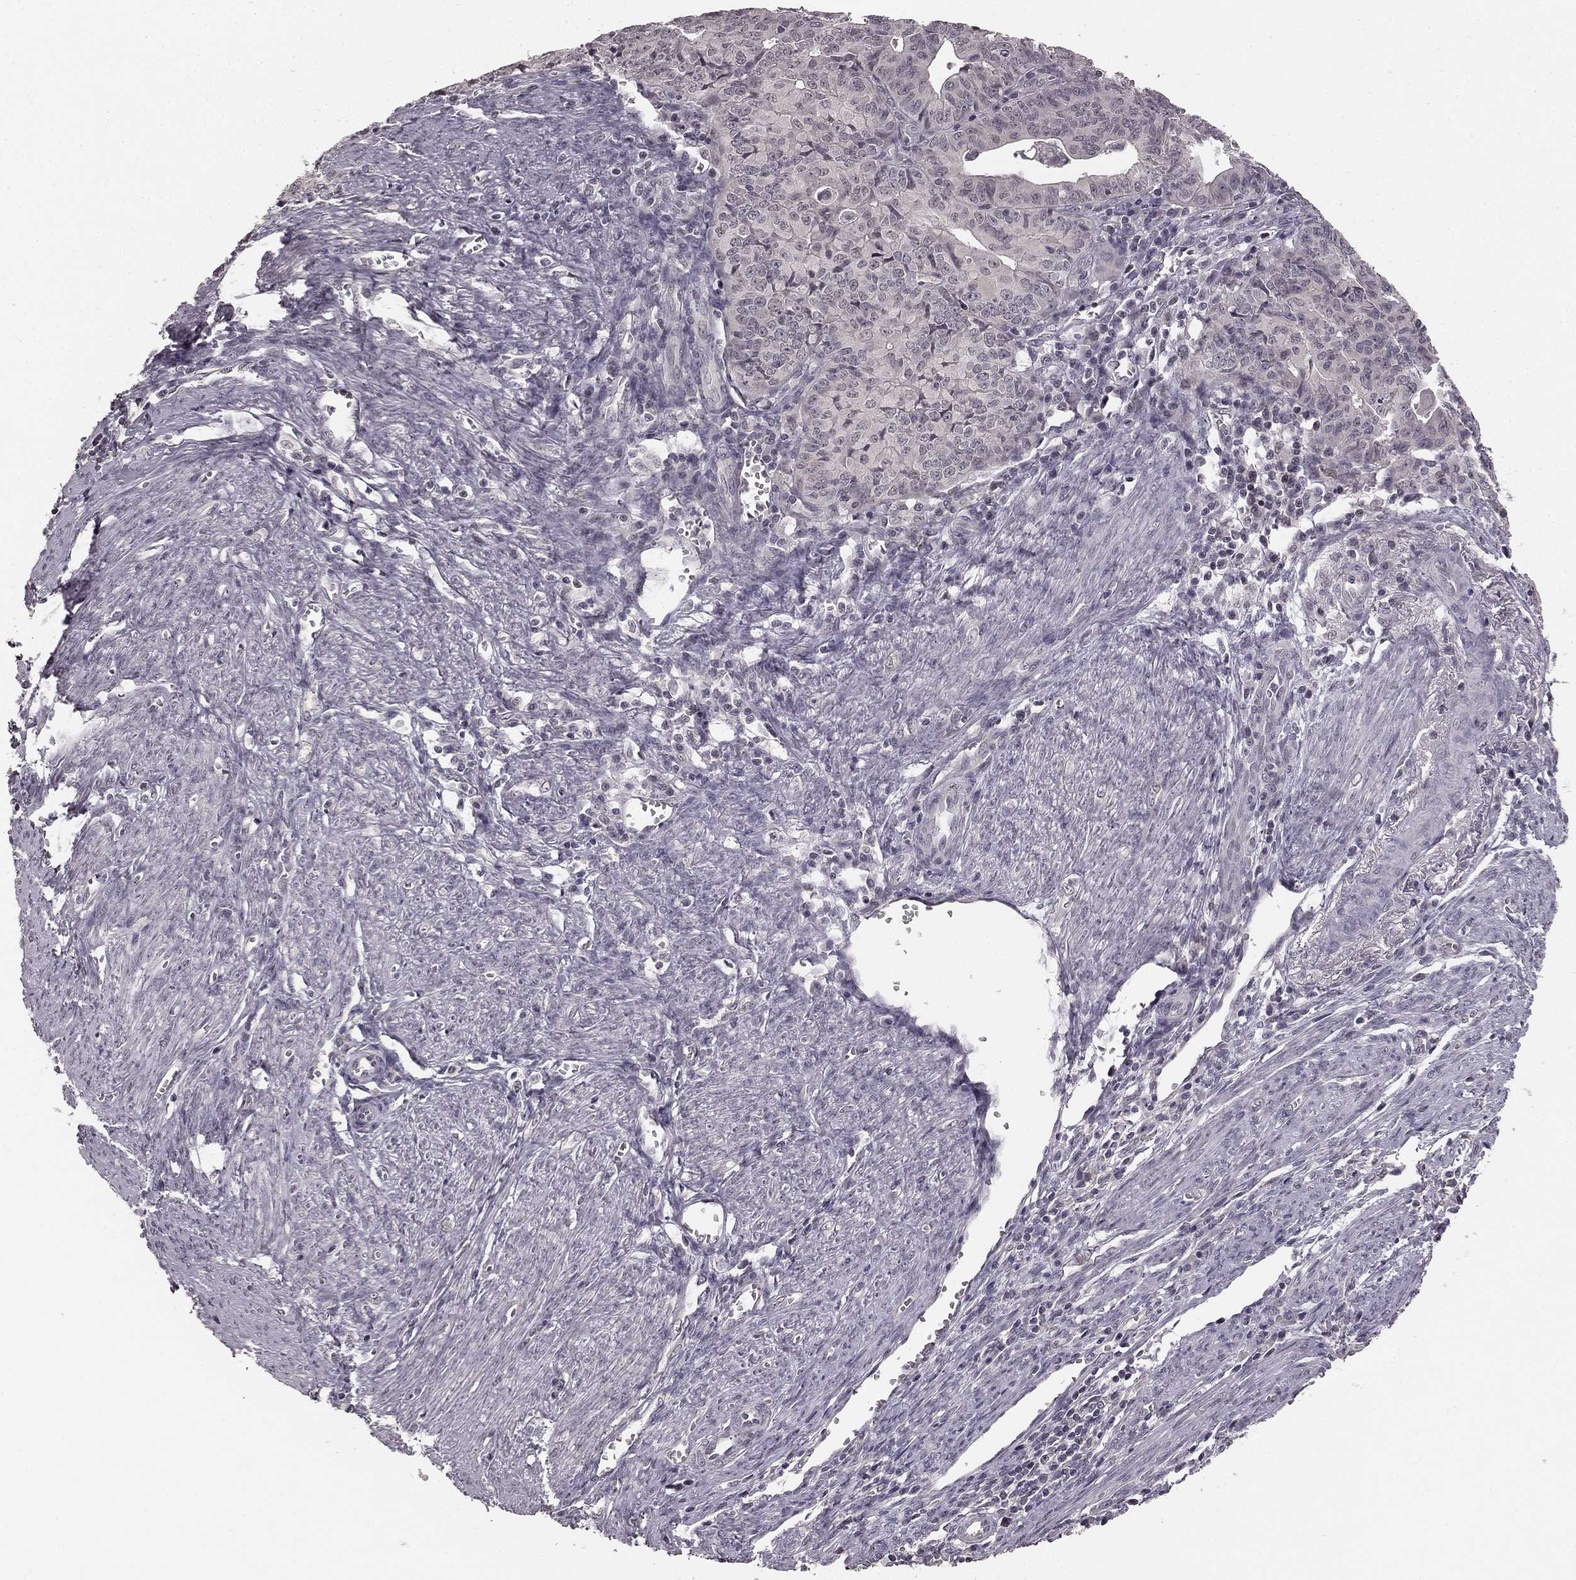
{"staining": {"intensity": "negative", "quantity": "none", "location": "none"}, "tissue": "endometrial cancer", "cell_type": "Tumor cells", "image_type": "cancer", "snomed": [{"axis": "morphology", "description": "Adenocarcinoma, NOS"}, {"axis": "topography", "description": "Endometrium"}], "caption": "Endometrial cancer stained for a protein using IHC reveals no positivity tumor cells.", "gene": "HCN4", "patient": {"sex": "female", "age": 65}}